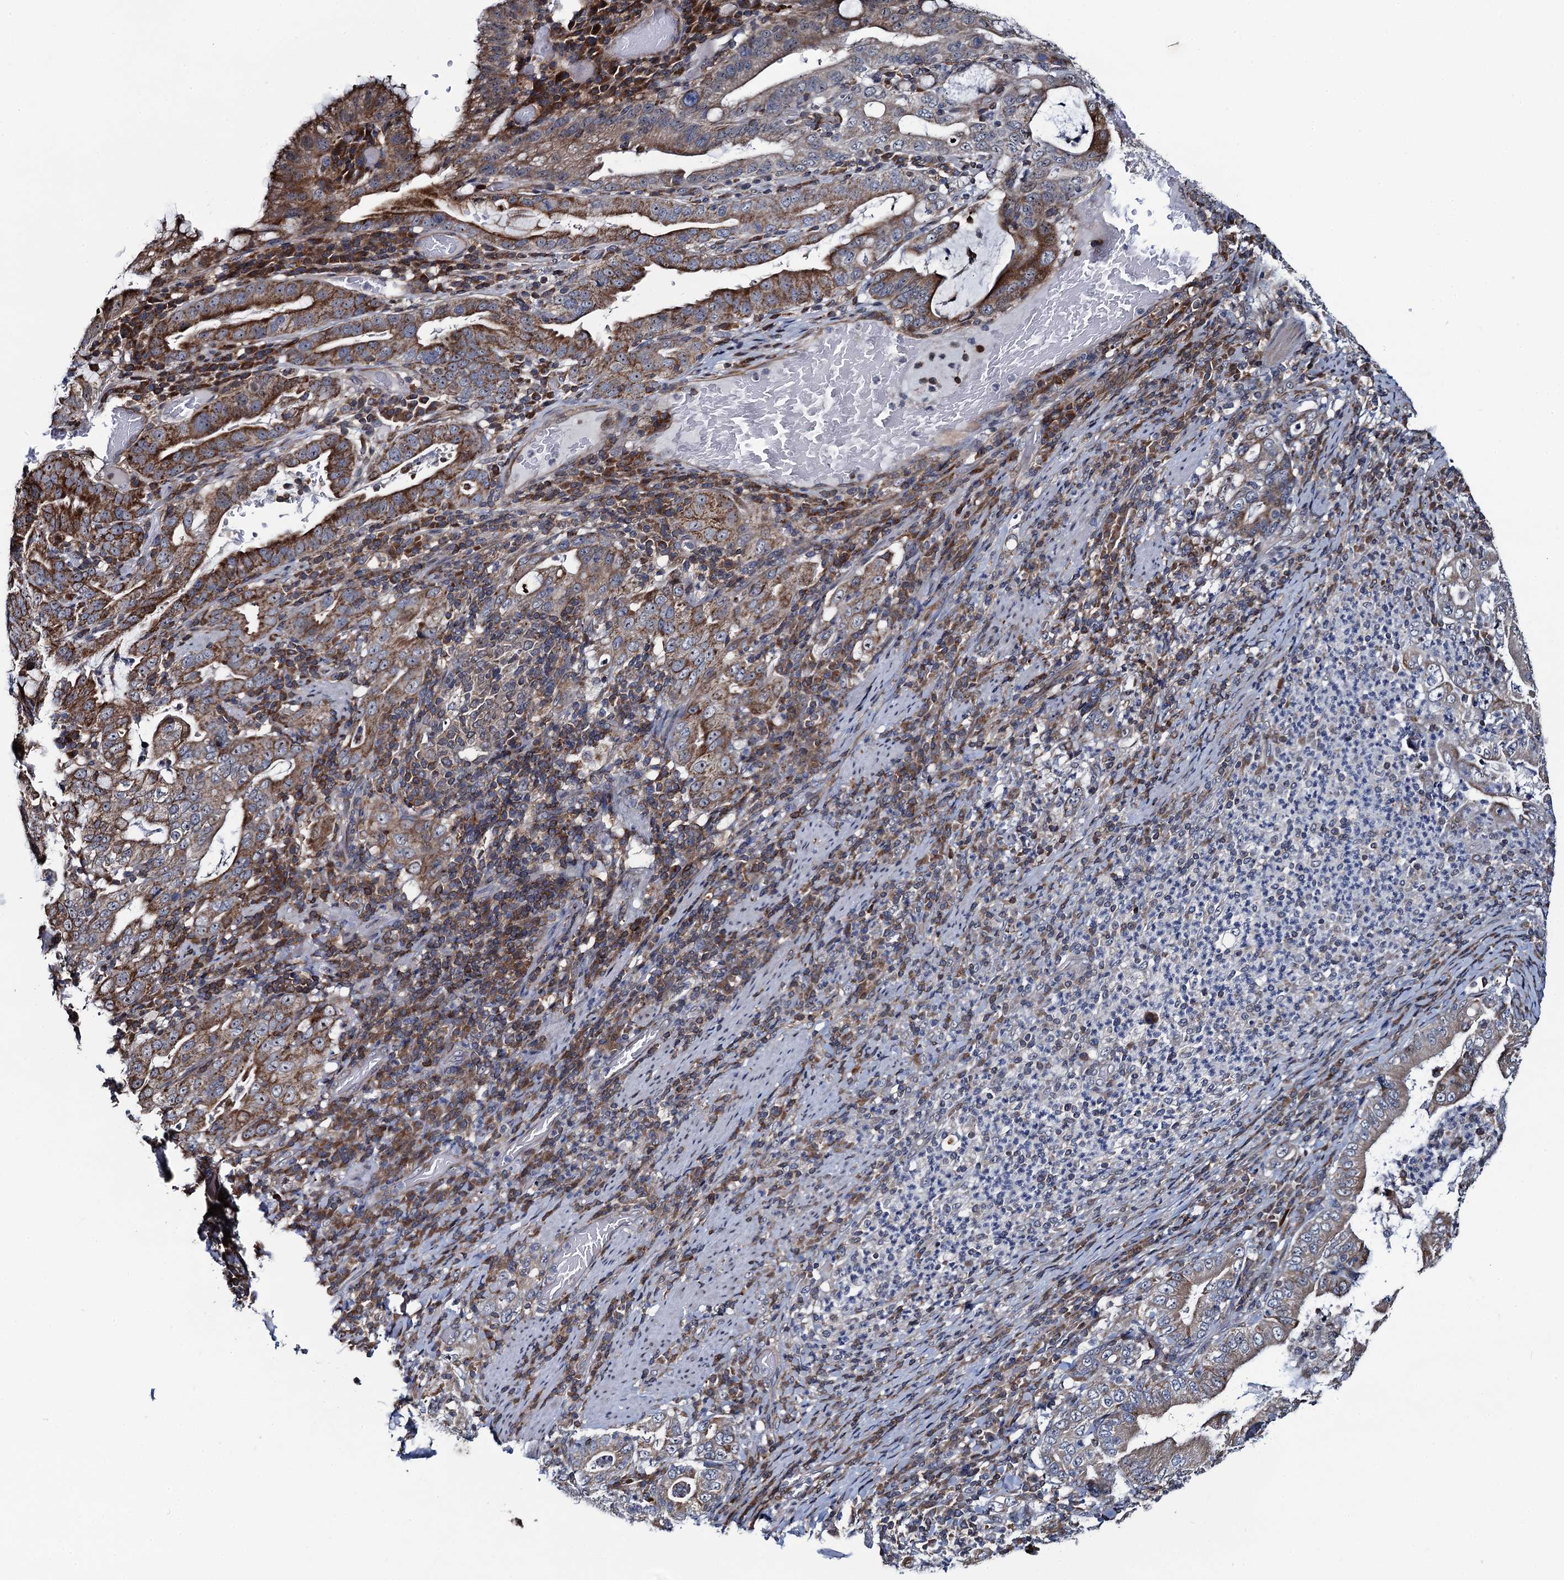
{"staining": {"intensity": "moderate", "quantity": ">75%", "location": "cytoplasmic/membranous"}, "tissue": "stomach cancer", "cell_type": "Tumor cells", "image_type": "cancer", "snomed": [{"axis": "morphology", "description": "Normal tissue, NOS"}, {"axis": "morphology", "description": "Adenocarcinoma, NOS"}, {"axis": "topography", "description": "Esophagus"}, {"axis": "topography", "description": "Stomach, upper"}, {"axis": "topography", "description": "Peripheral nerve tissue"}], "caption": "Protein expression analysis of human stomach cancer reveals moderate cytoplasmic/membranous positivity in approximately >75% of tumor cells. The staining is performed using DAB brown chromogen to label protein expression. The nuclei are counter-stained blue using hematoxylin.", "gene": "CCDC102A", "patient": {"sex": "male", "age": 62}}